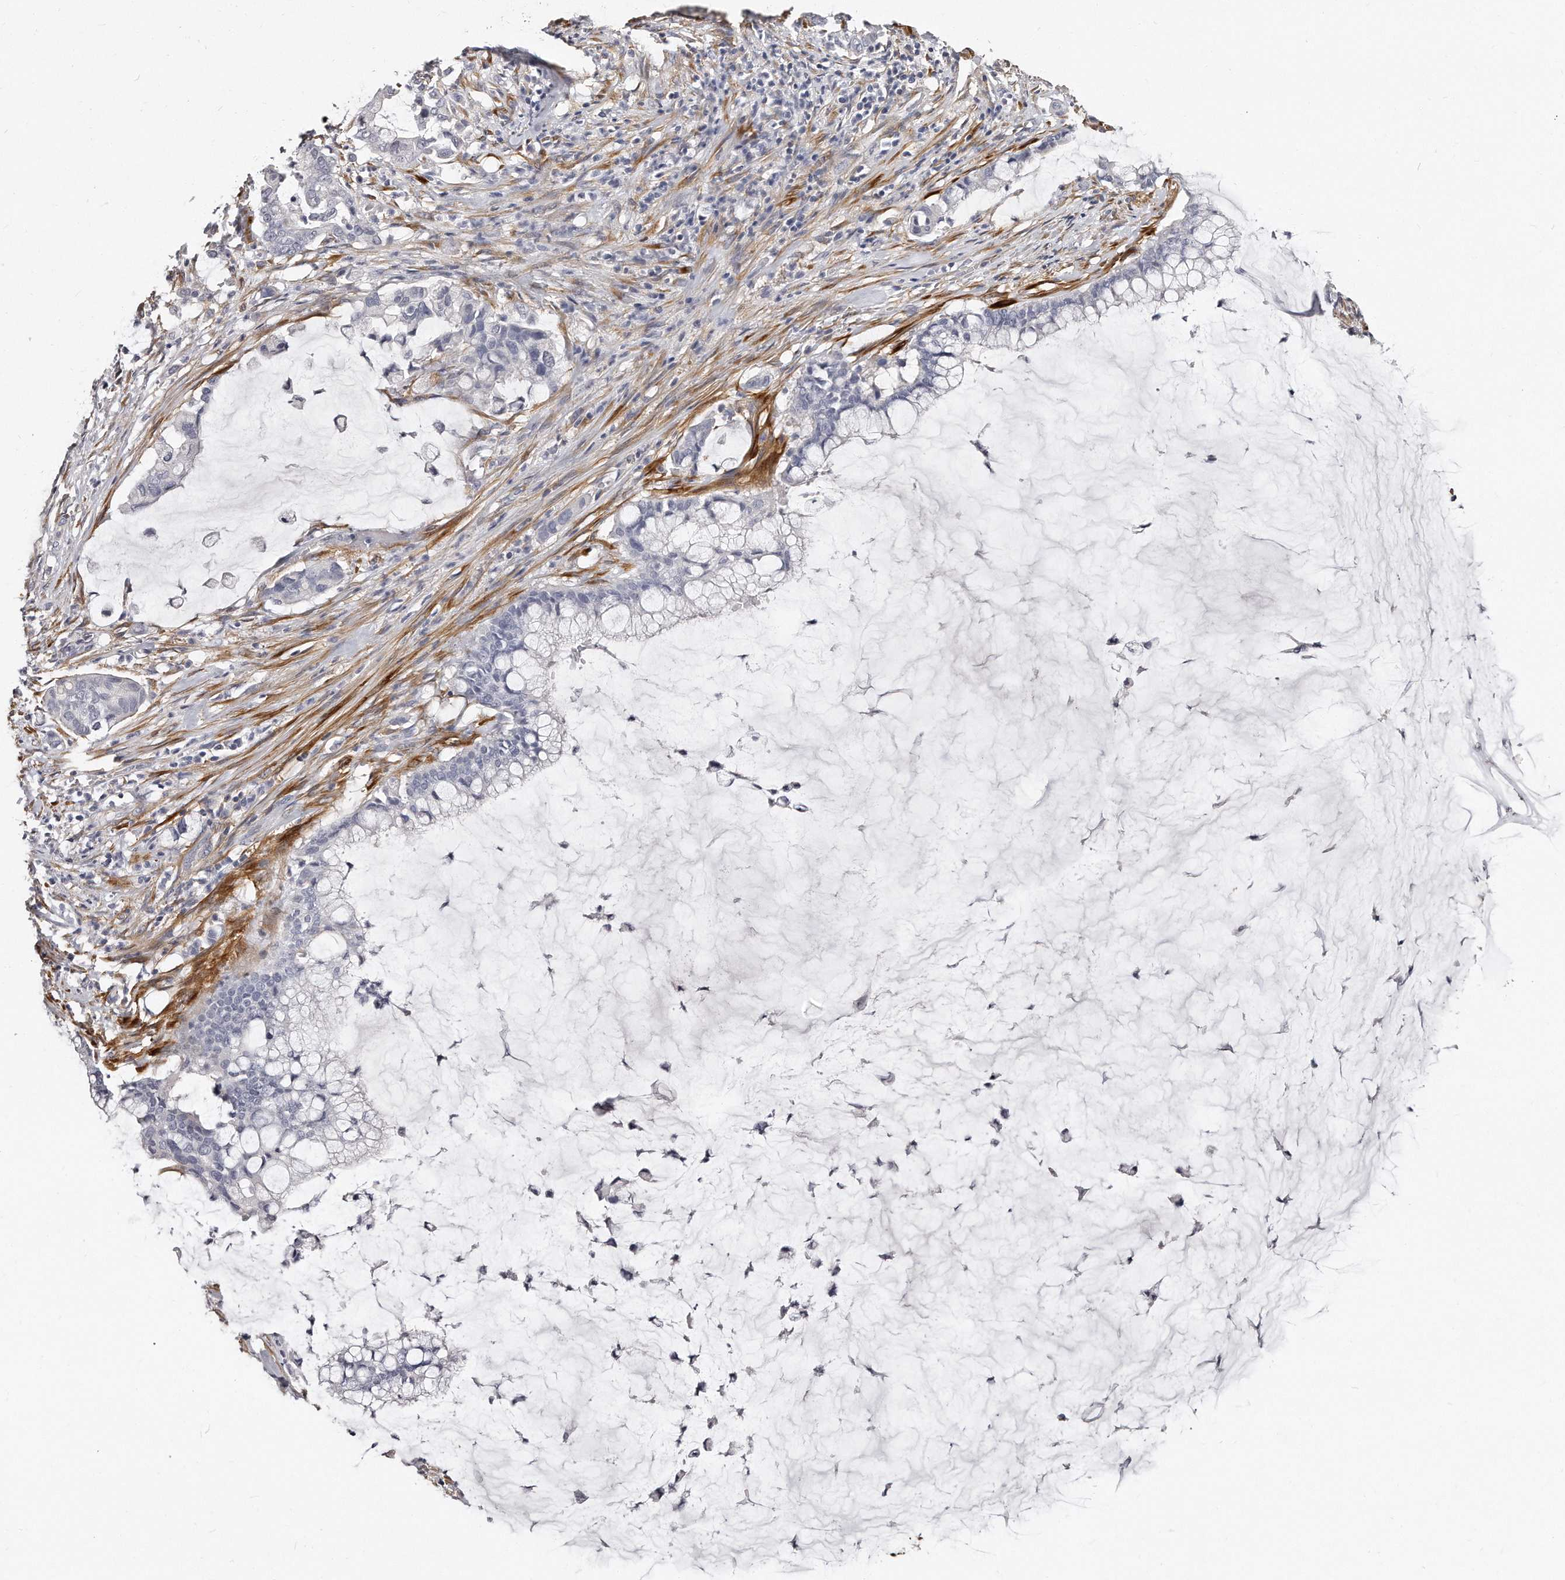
{"staining": {"intensity": "negative", "quantity": "none", "location": "none"}, "tissue": "pancreatic cancer", "cell_type": "Tumor cells", "image_type": "cancer", "snomed": [{"axis": "morphology", "description": "Adenocarcinoma, NOS"}, {"axis": "topography", "description": "Pancreas"}], "caption": "Pancreatic cancer was stained to show a protein in brown. There is no significant positivity in tumor cells.", "gene": "LMOD1", "patient": {"sex": "male", "age": 41}}